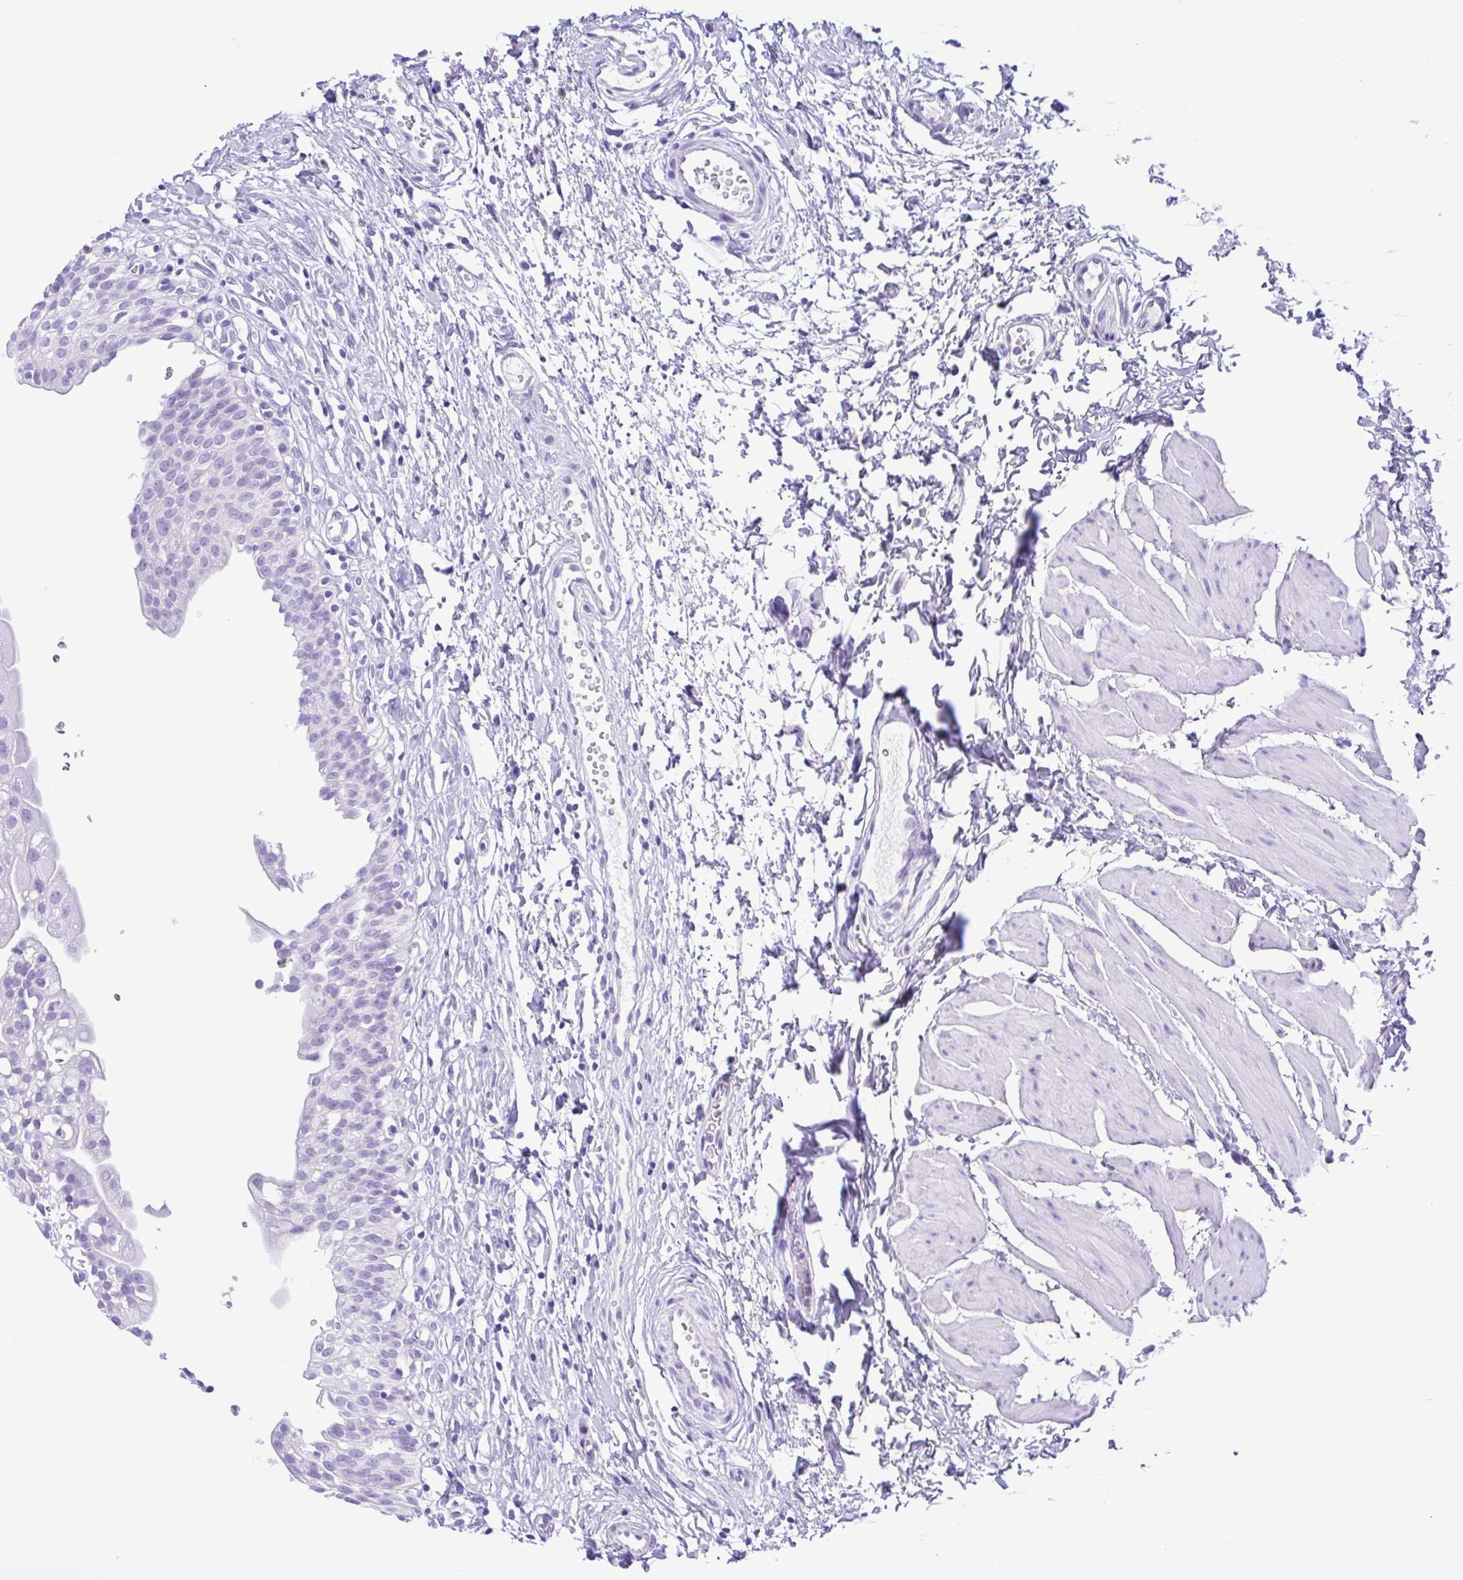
{"staining": {"intensity": "negative", "quantity": "none", "location": "none"}, "tissue": "urinary bladder", "cell_type": "Urothelial cells", "image_type": "normal", "snomed": [{"axis": "morphology", "description": "Normal tissue, NOS"}, {"axis": "topography", "description": "Urinary bladder"}], "caption": "DAB immunohistochemical staining of unremarkable urinary bladder exhibits no significant positivity in urothelial cells.", "gene": "GPR17", "patient": {"sex": "male", "age": 51}}